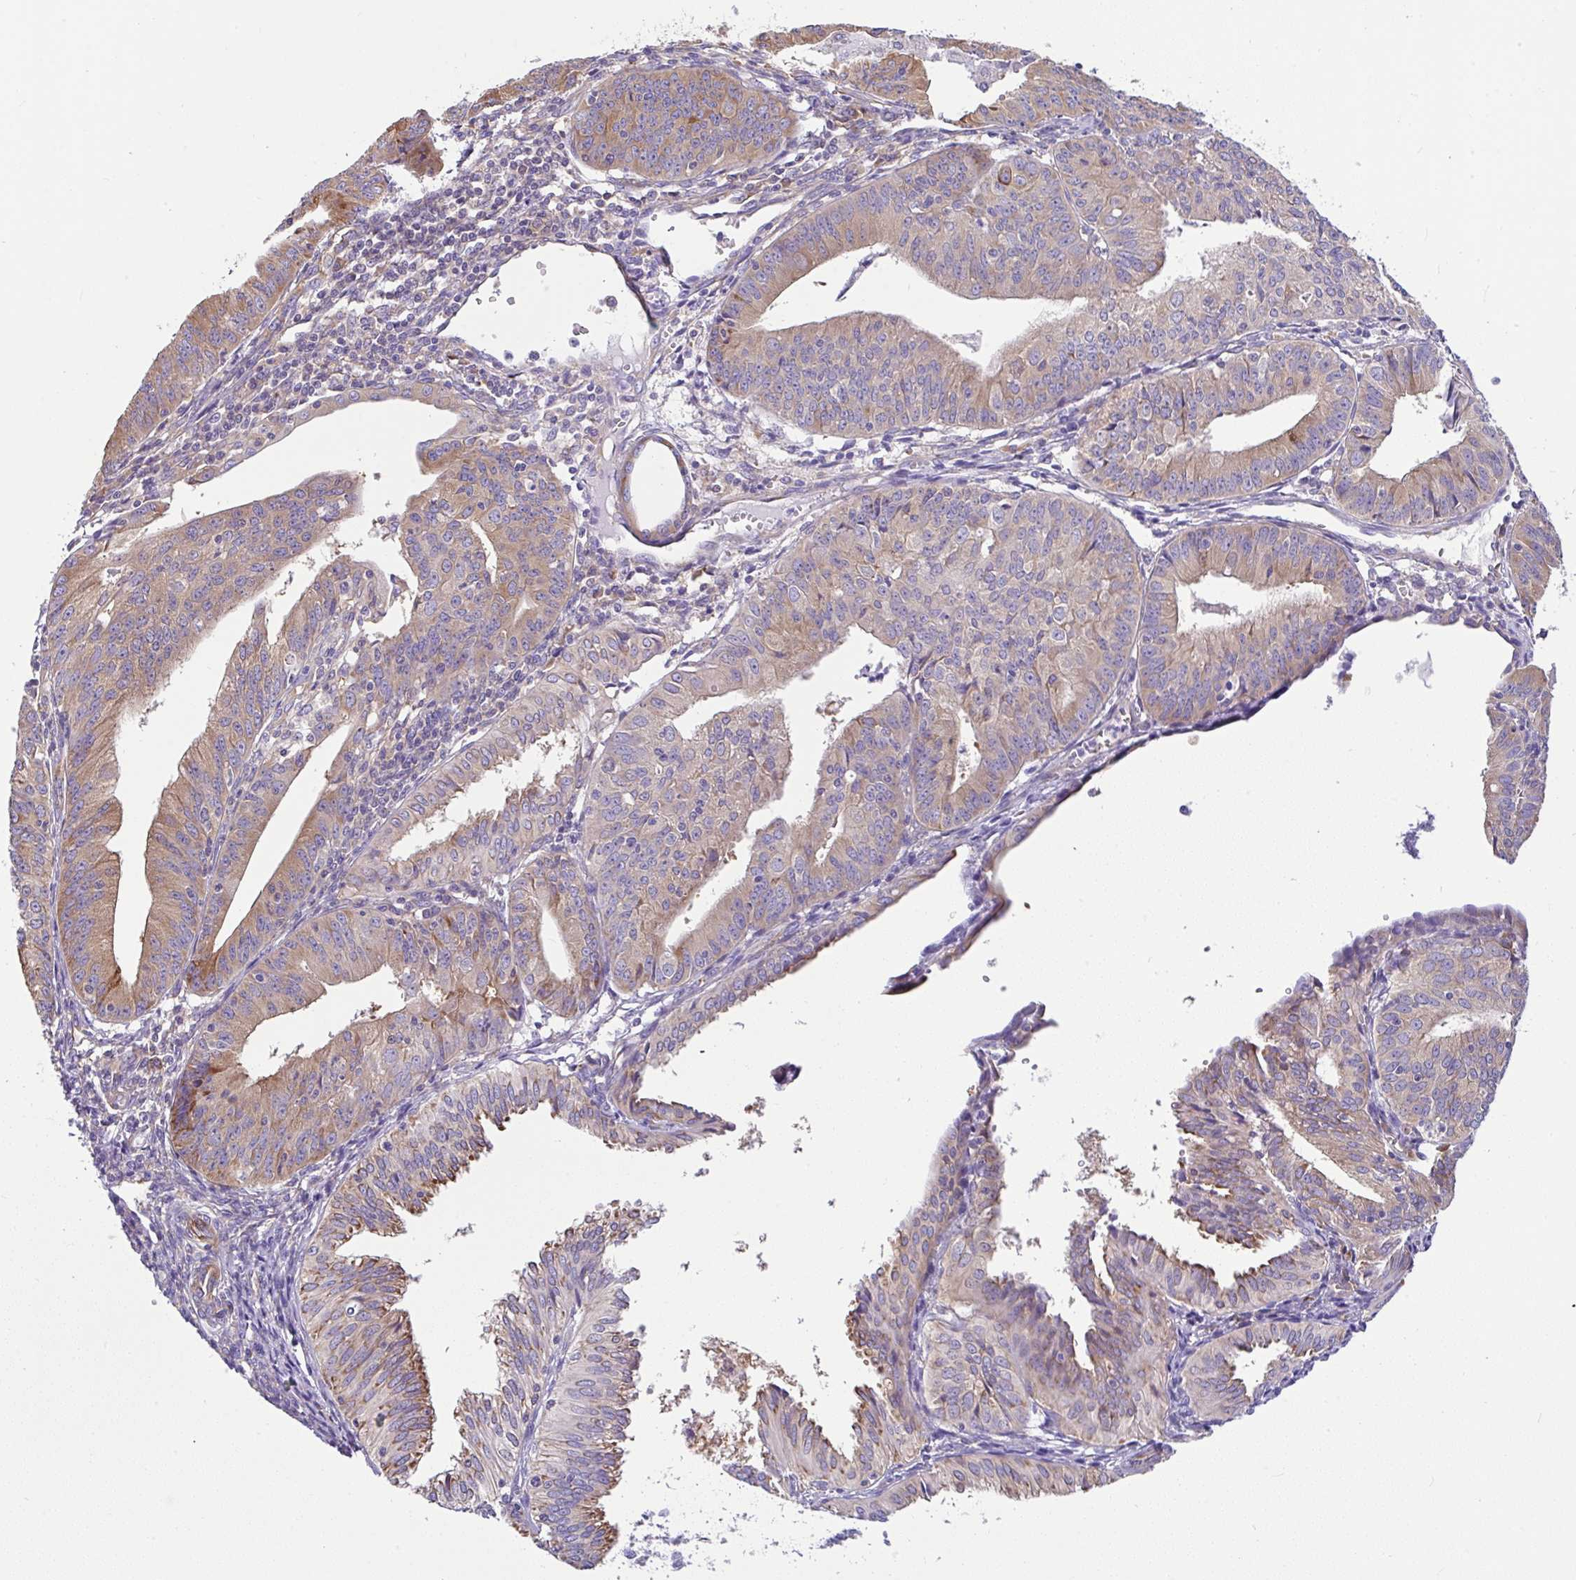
{"staining": {"intensity": "moderate", "quantity": "25%-75%", "location": "cytoplasmic/membranous"}, "tissue": "endometrial cancer", "cell_type": "Tumor cells", "image_type": "cancer", "snomed": [{"axis": "morphology", "description": "Adenocarcinoma, NOS"}, {"axis": "topography", "description": "Endometrium"}], "caption": "Immunohistochemistry photomicrograph of human endometrial cancer stained for a protein (brown), which exhibits medium levels of moderate cytoplasmic/membranous expression in about 25%-75% of tumor cells.", "gene": "GFPT2", "patient": {"sex": "female", "age": 56}}